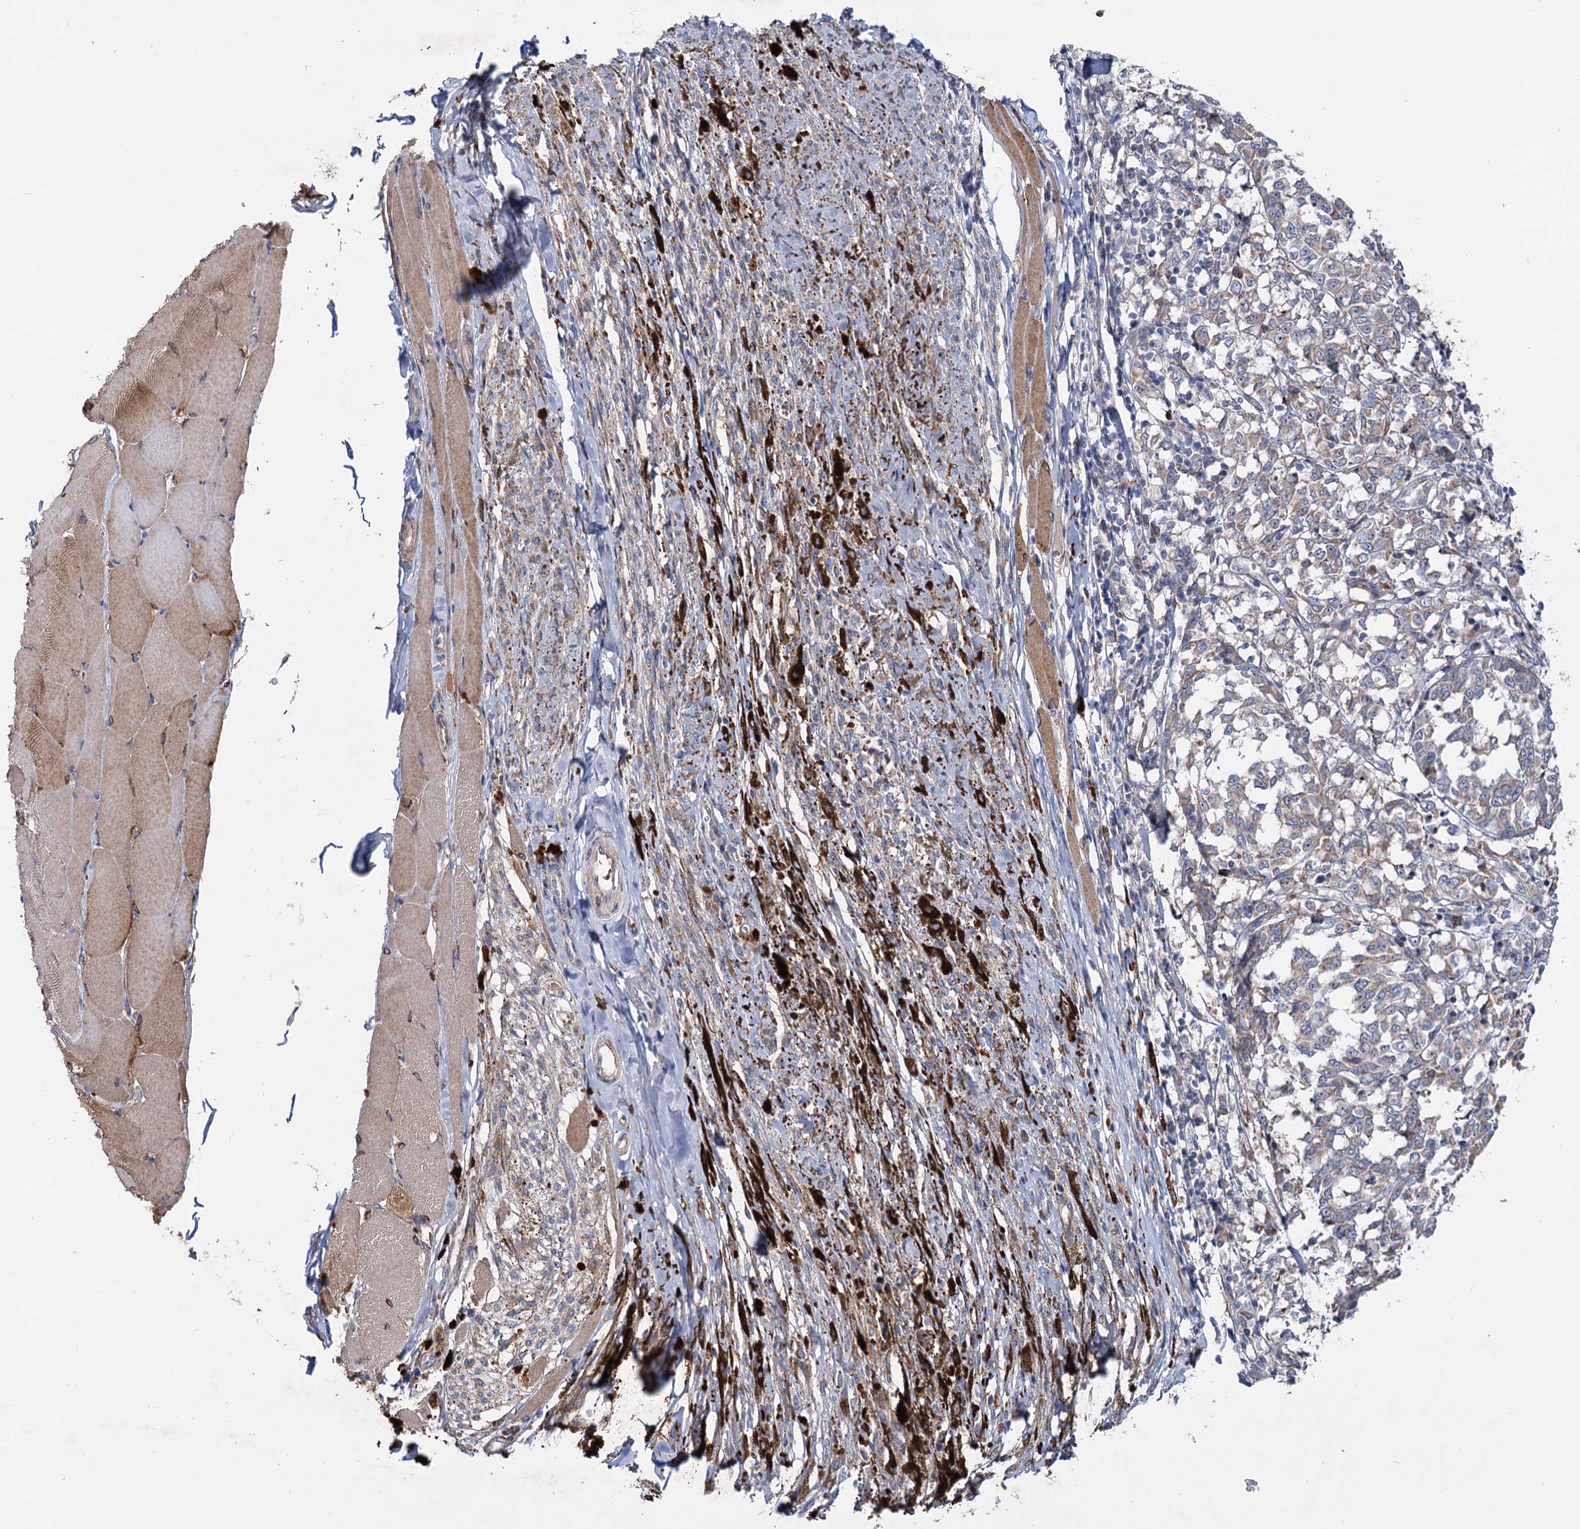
{"staining": {"intensity": "weak", "quantity": ">75%", "location": "cytoplasmic/membranous"}, "tissue": "melanoma", "cell_type": "Tumor cells", "image_type": "cancer", "snomed": [{"axis": "morphology", "description": "Malignant melanoma, NOS"}, {"axis": "topography", "description": "Skin"}], "caption": "Immunohistochemical staining of human melanoma demonstrates low levels of weak cytoplasmic/membranous expression in about >75% of tumor cells.", "gene": "PTDSS2", "patient": {"sex": "female", "age": 72}}